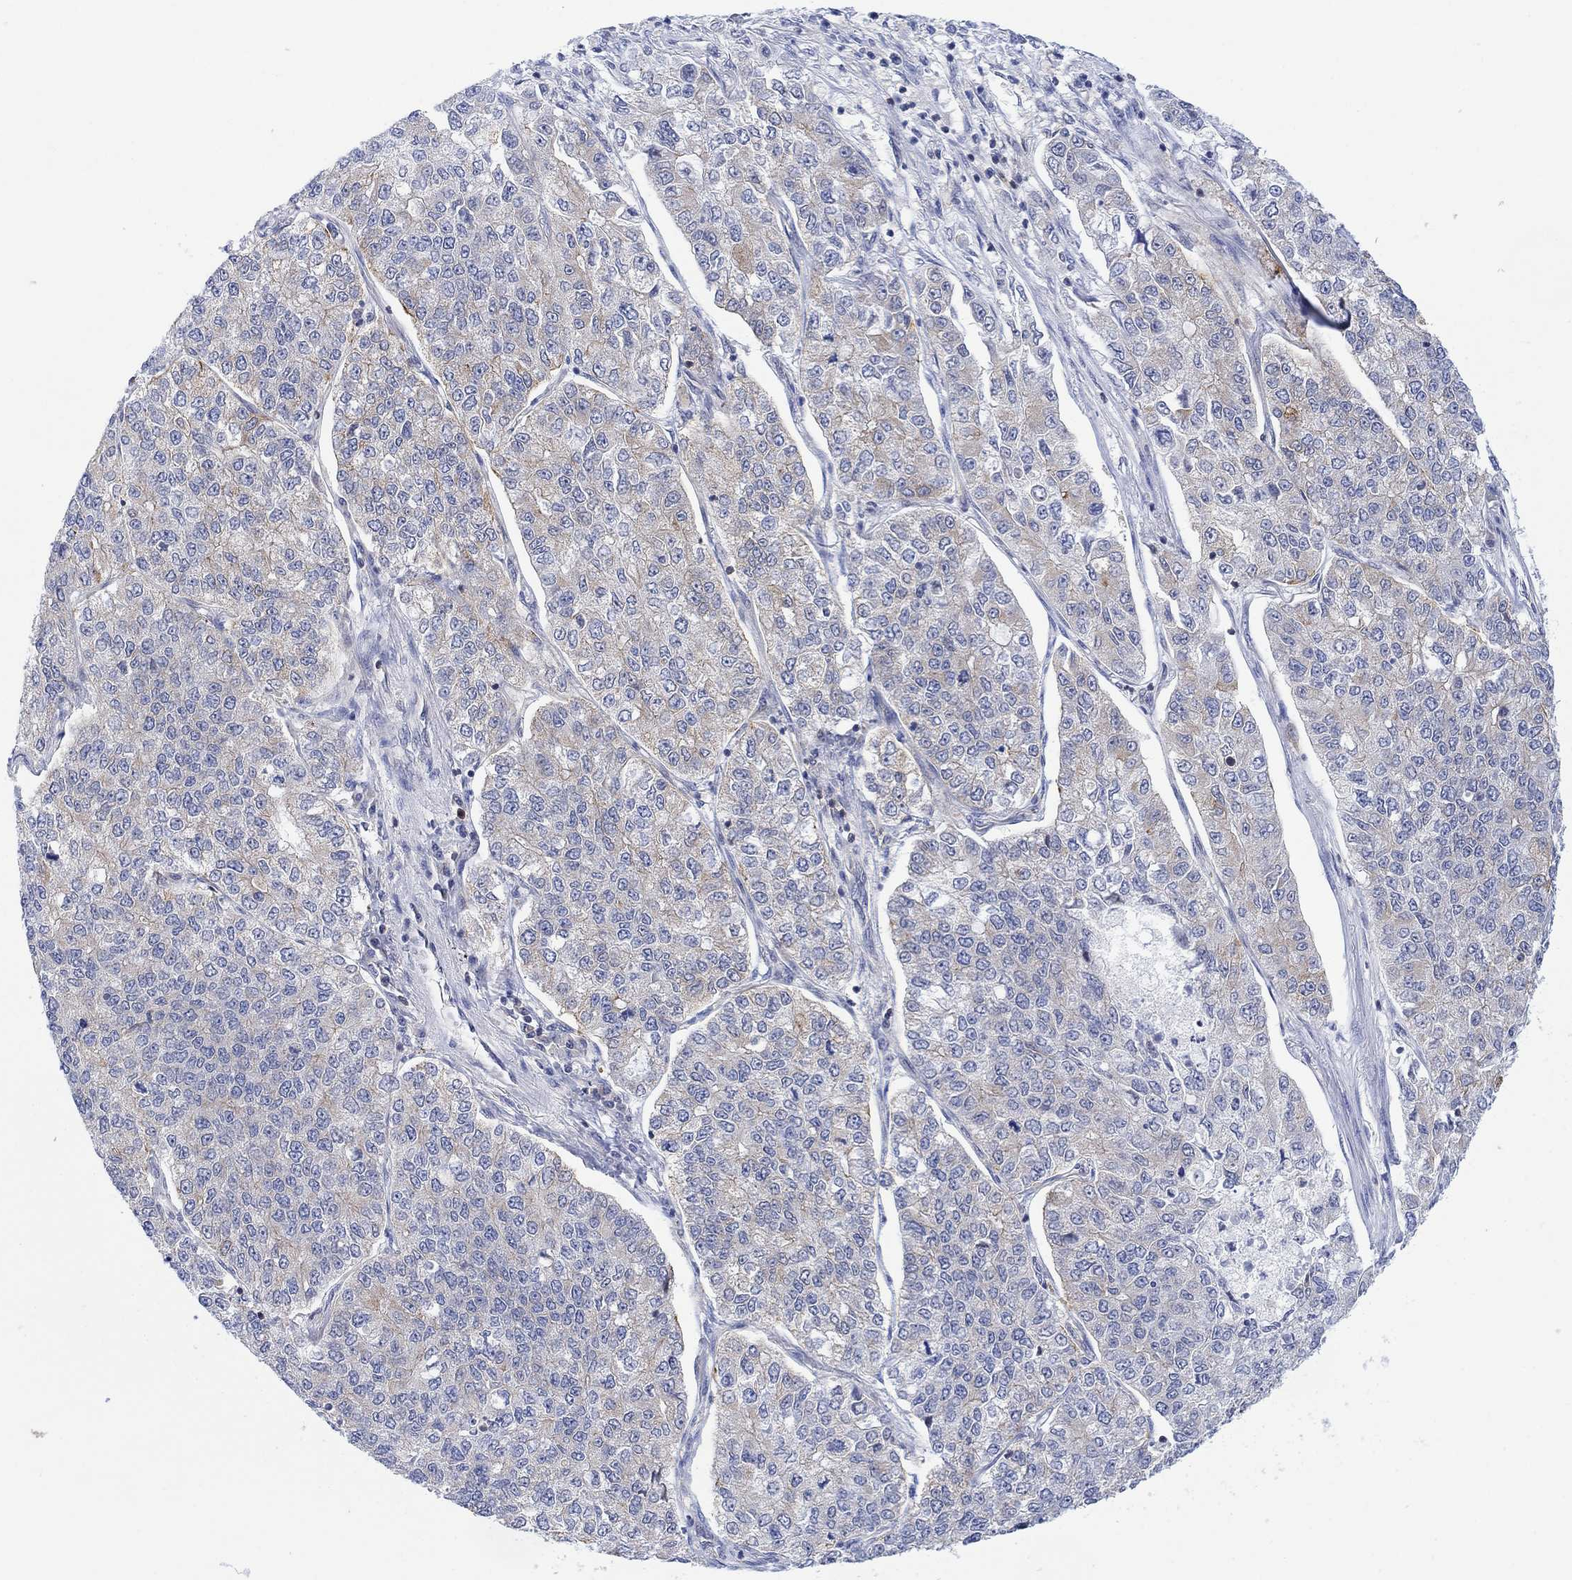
{"staining": {"intensity": "moderate", "quantity": "<25%", "location": "cytoplasmic/membranous"}, "tissue": "lung cancer", "cell_type": "Tumor cells", "image_type": "cancer", "snomed": [{"axis": "morphology", "description": "Adenocarcinoma, NOS"}, {"axis": "topography", "description": "Lung"}], "caption": "A high-resolution photomicrograph shows IHC staining of lung cancer (adenocarcinoma), which shows moderate cytoplasmic/membranous staining in about <25% of tumor cells.", "gene": "GBP5", "patient": {"sex": "male", "age": 49}}